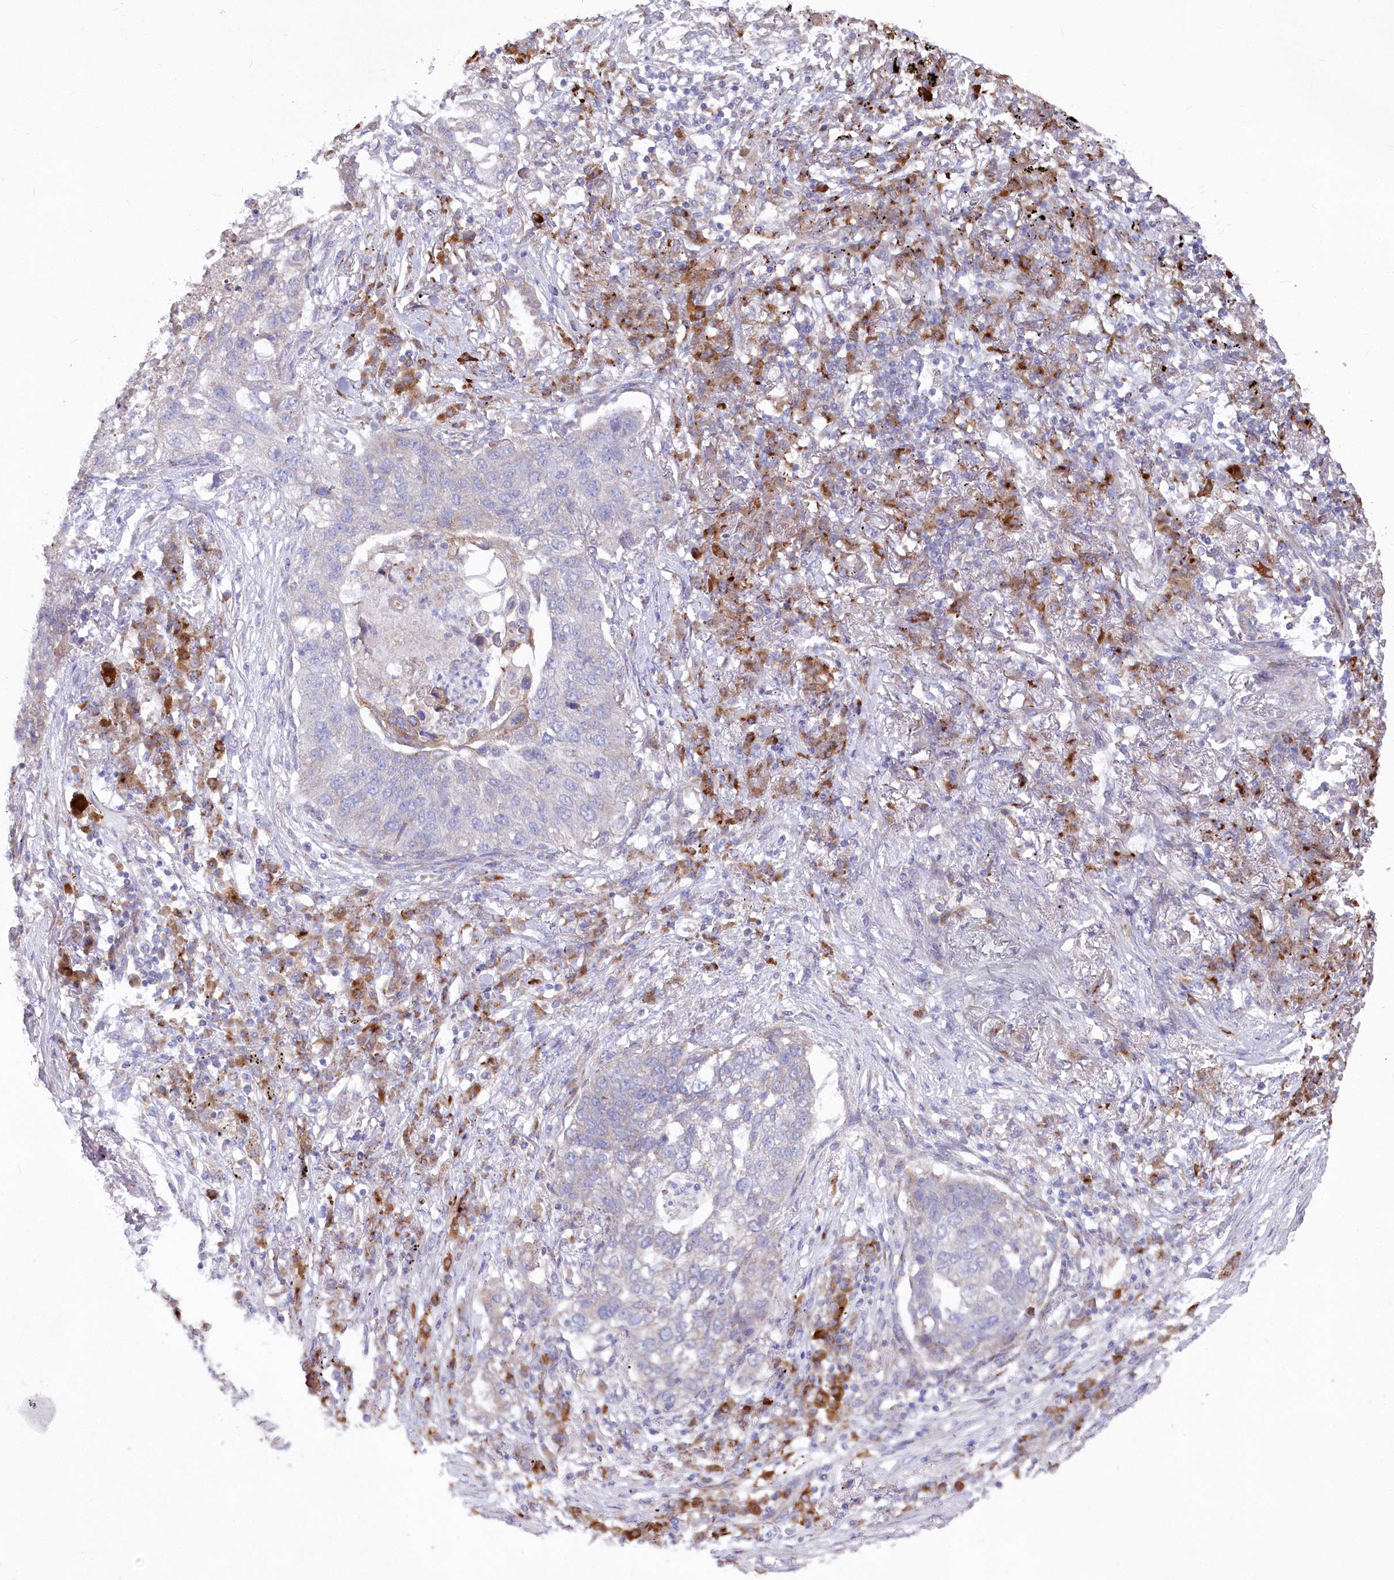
{"staining": {"intensity": "negative", "quantity": "none", "location": "none"}, "tissue": "lung cancer", "cell_type": "Tumor cells", "image_type": "cancer", "snomed": [{"axis": "morphology", "description": "Squamous cell carcinoma, NOS"}, {"axis": "topography", "description": "Lung"}], "caption": "This is a image of IHC staining of lung squamous cell carcinoma, which shows no positivity in tumor cells.", "gene": "POGLUT1", "patient": {"sex": "female", "age": 63}}